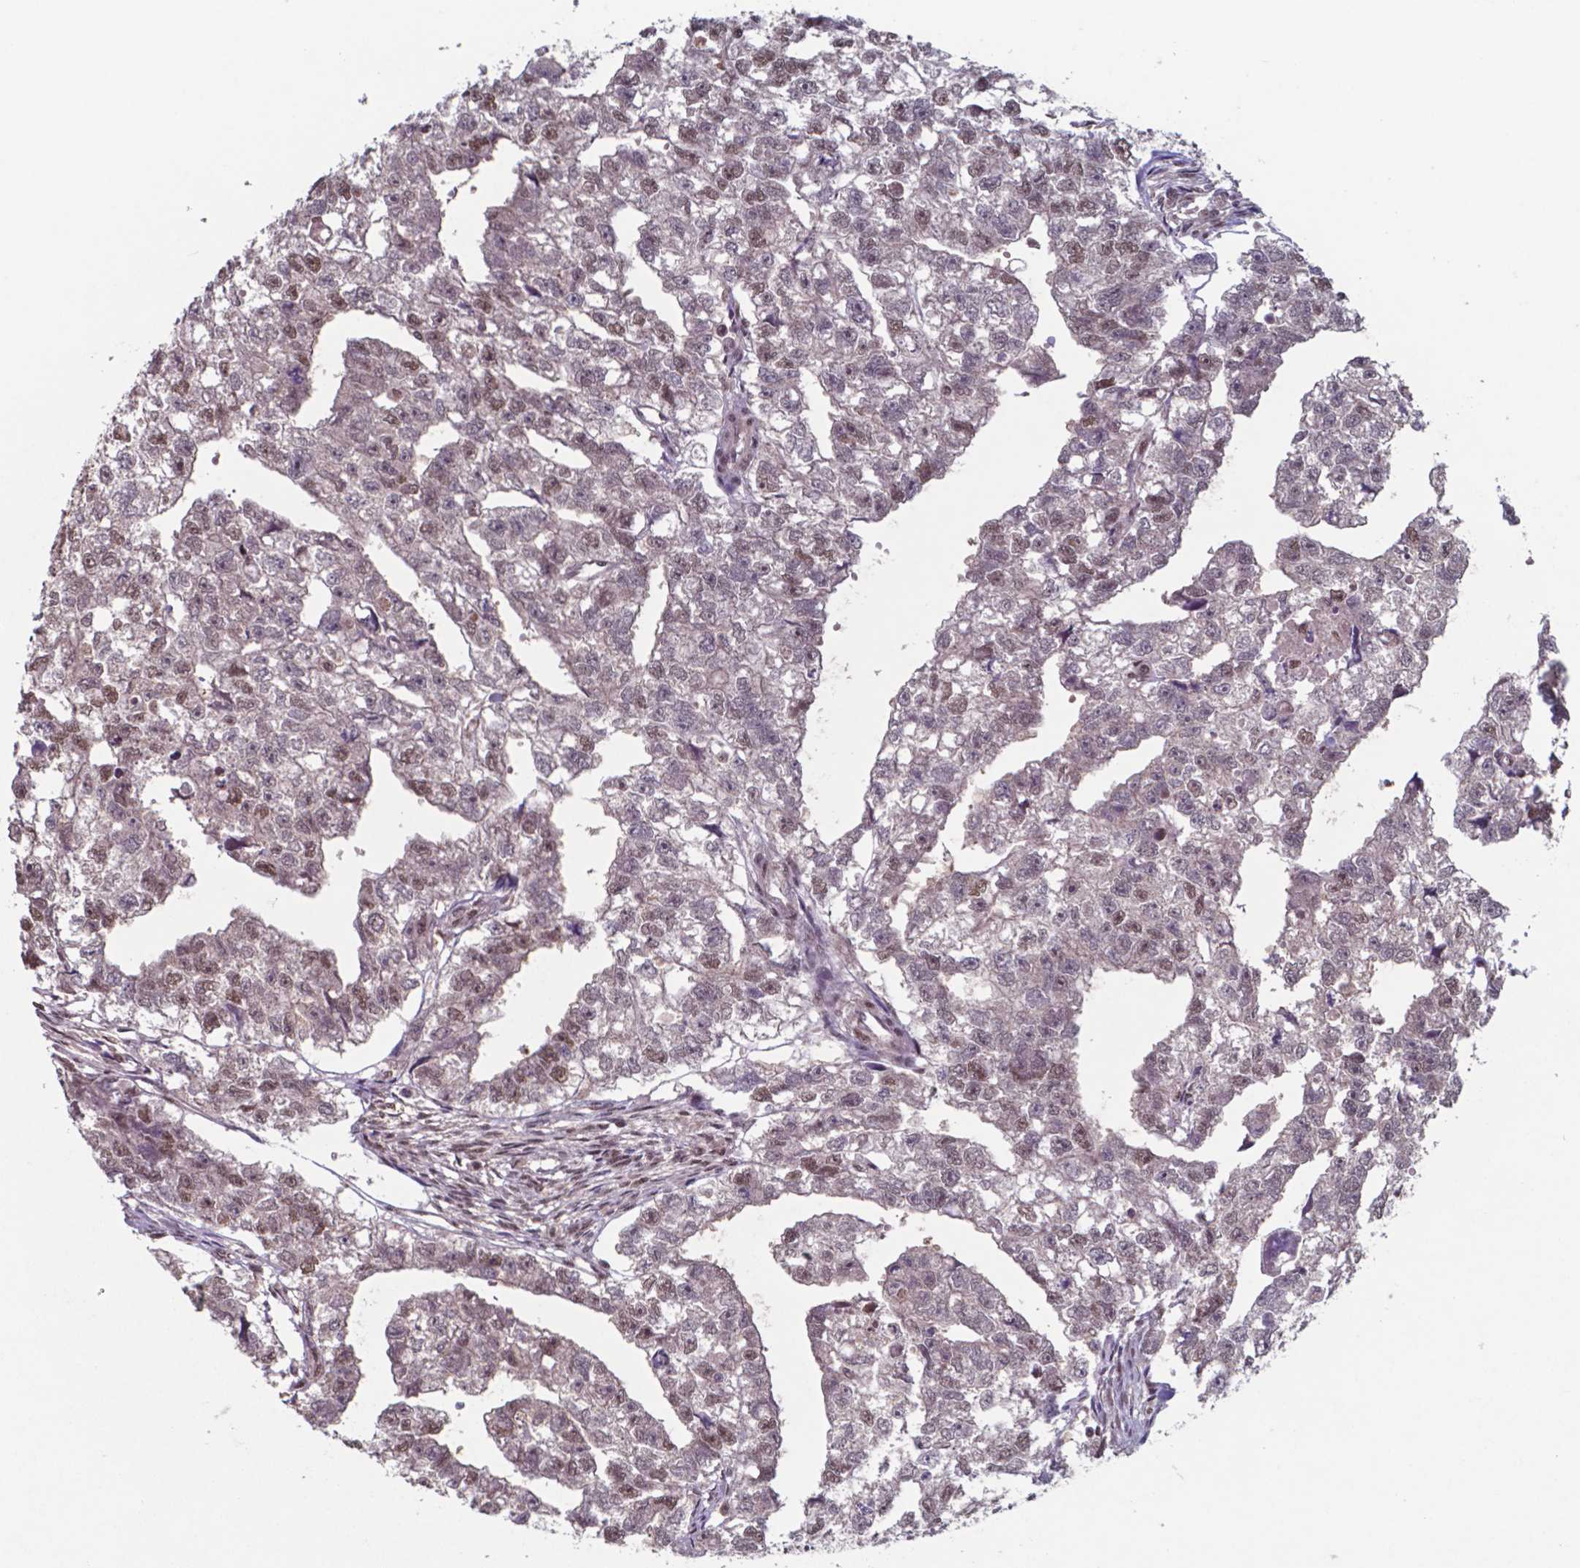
{"staining": {"intensity": "weak", "quantity": "25%-75%", "location": "cytoplasmic/membranous,nuclear"}, "tissue": "testis cancer", "cell_type": "Tumor cells", "image_type": "cancer", "snomed": [{"axis": "morphology", "description": "Carcinoma, Embryonal, NOS"}, {"axis": "morphology", "description": "Teratoma, malignant, NOS"}, {"axis": "topography", "description": "Testis"}], "caption": "Protein expression analysis of teratoma (malignant) (testis) displays weak cytoplasmic/membranous and nuclear staining in about 25%-75% of tumor cells.", "gene": "UBA1", "patient": {"sex": "male", "age": 44}}